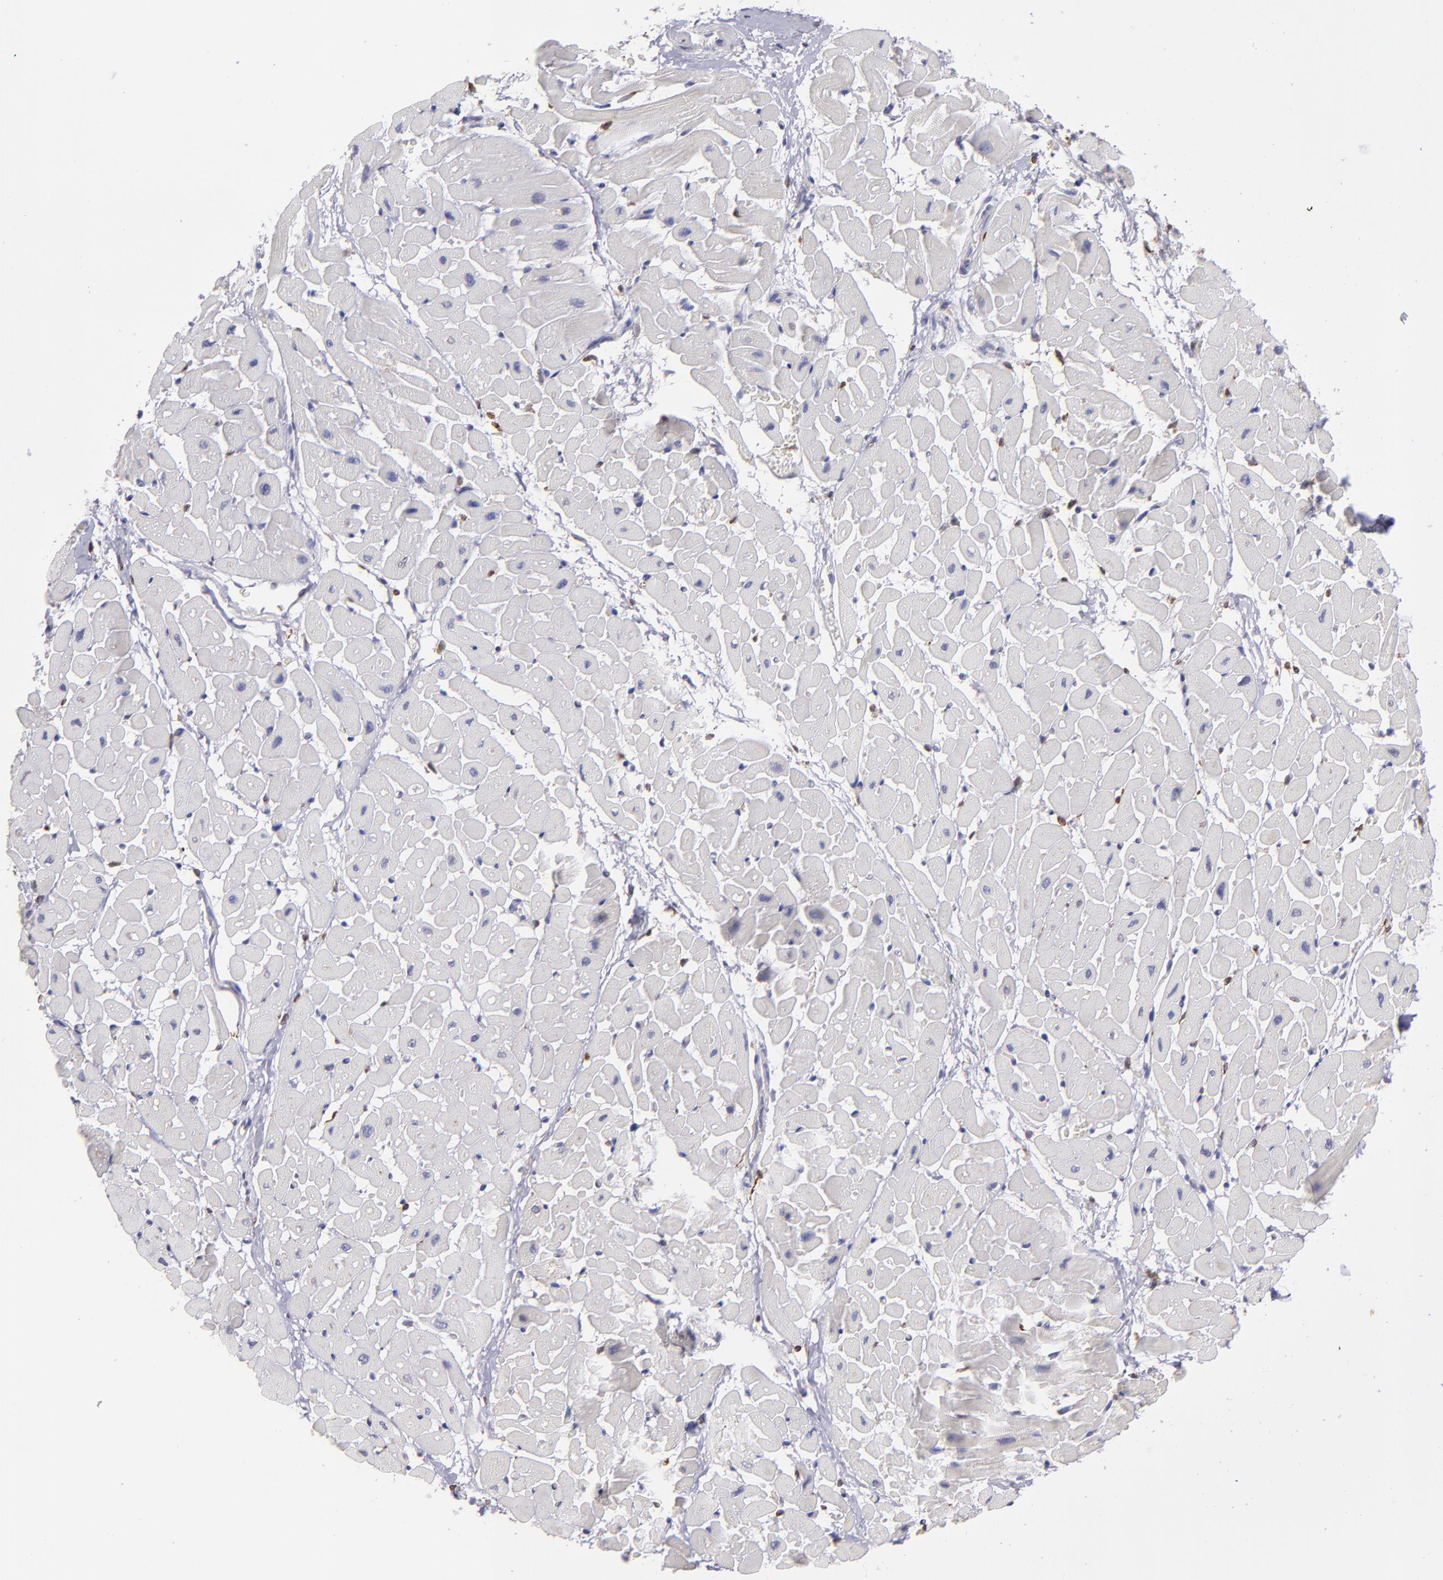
{"staining": {"intensity": "negative", "quantity": "none", "location": "none"}, "tissue": "heart muscle", "cell_type": "Cardiomyocytes", "image_type": "normal", "snomed": [{"axis": "morphology", "description": "Normal tissue, NOS"}, {"axis": "topography", "description": "Heart"}], "caption": "Heart muscle stained for a protein using immunohistochemistry shows no staining cardiomyocytes.", "gene": "PTGS1", "patient": {"sex": "male", "age": 45}}